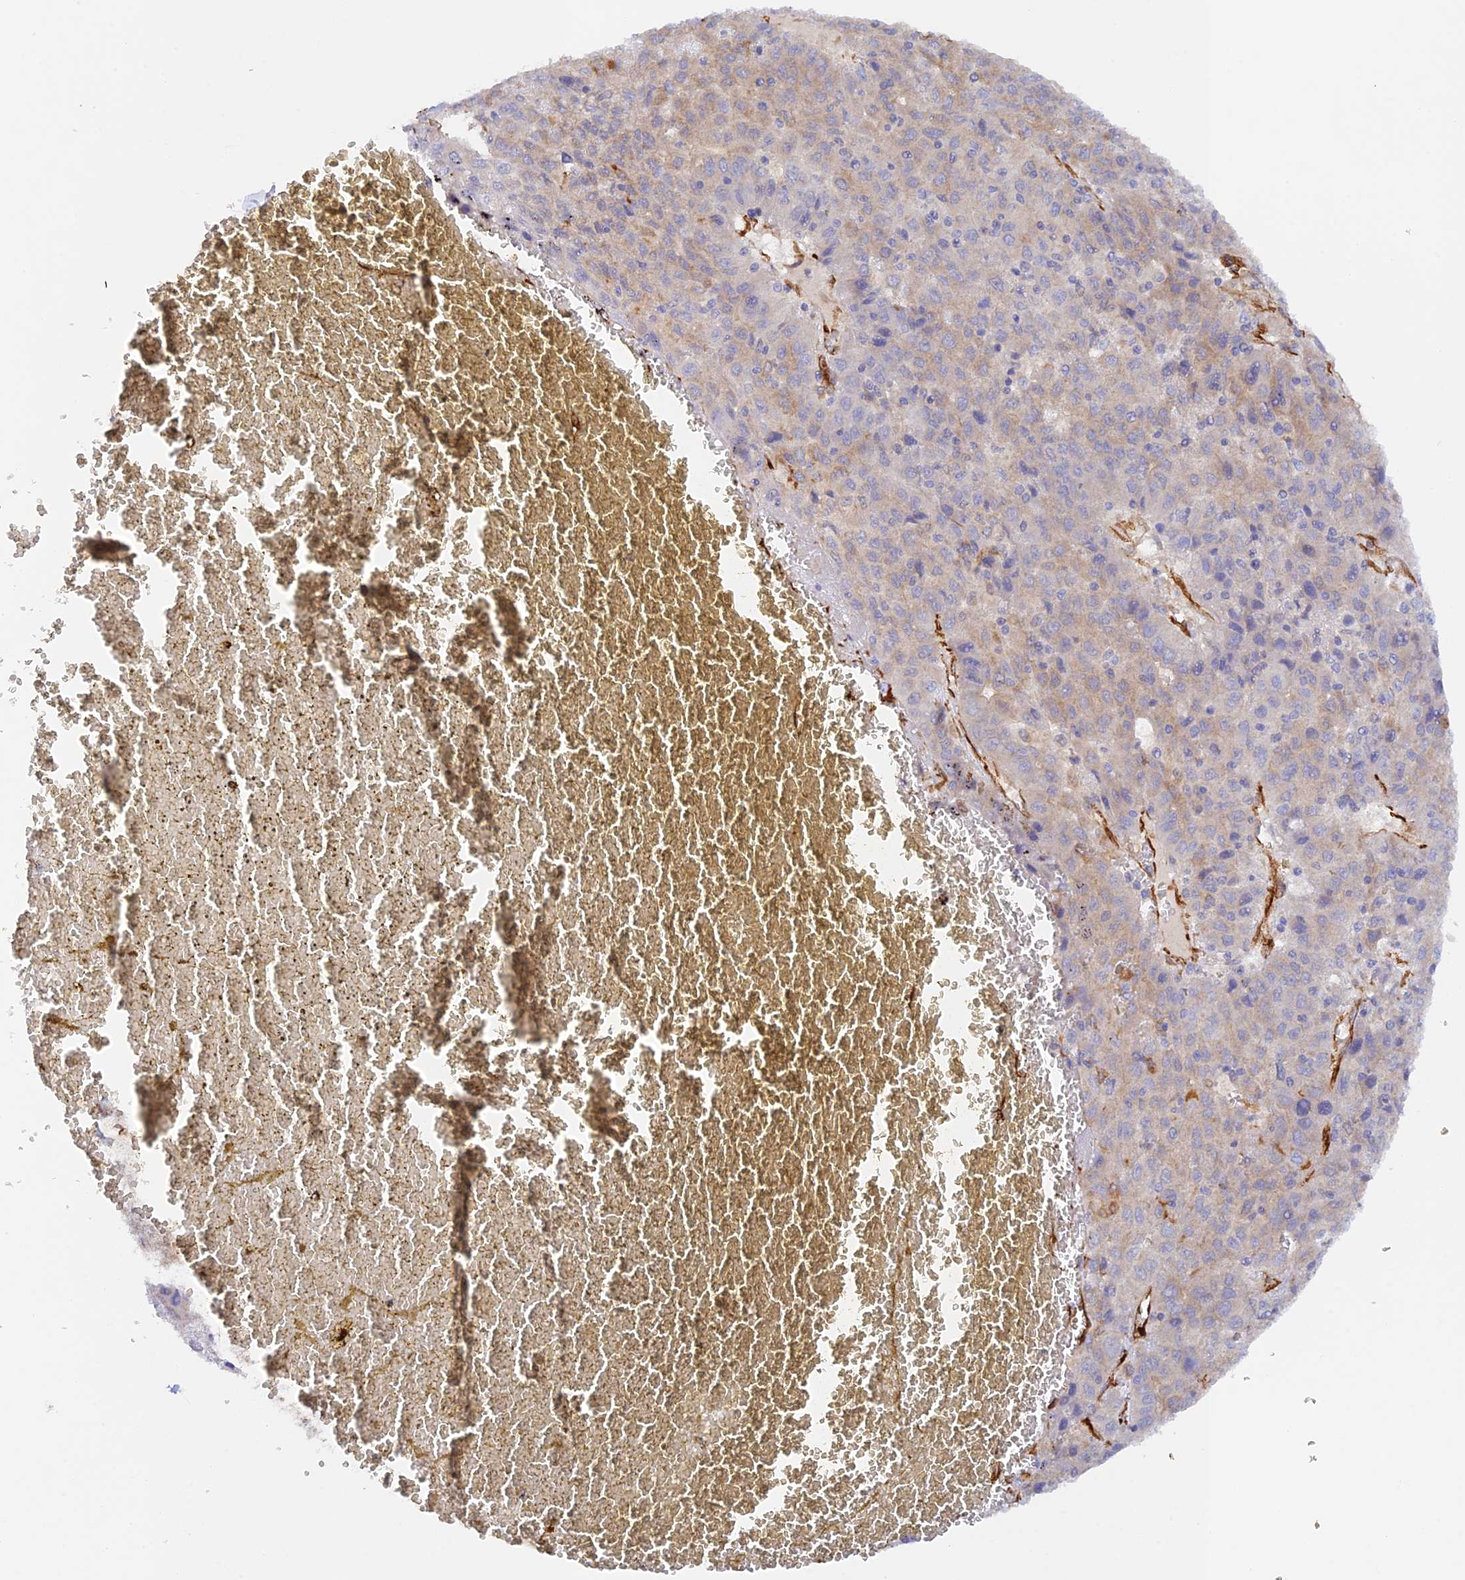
{"staining": {"intensity": "weak", "quantity": "25%-75%", "location": "cytoplasmic/membranous"}, "tissue": "liver cancer", "cell_type": "Tumor cells", "image_type": "cancer", "snomed": [{"axis": "morphology", "description": "Carcinoma, Hepatocellular, NOS"}, {"axis": "topography", "description": "Liver"}], "caption": "Liver cancer (hepatocellular carcinoma) was stained to show a protein in brown. There is low levels of weak cytoplasmic/membranous expression in about 25%-75% of tumor cells. (IHC, brightfield microscopy, high magnification).", "gene": "MYO9A", "patient": {"sex": "female", "age": 53}}